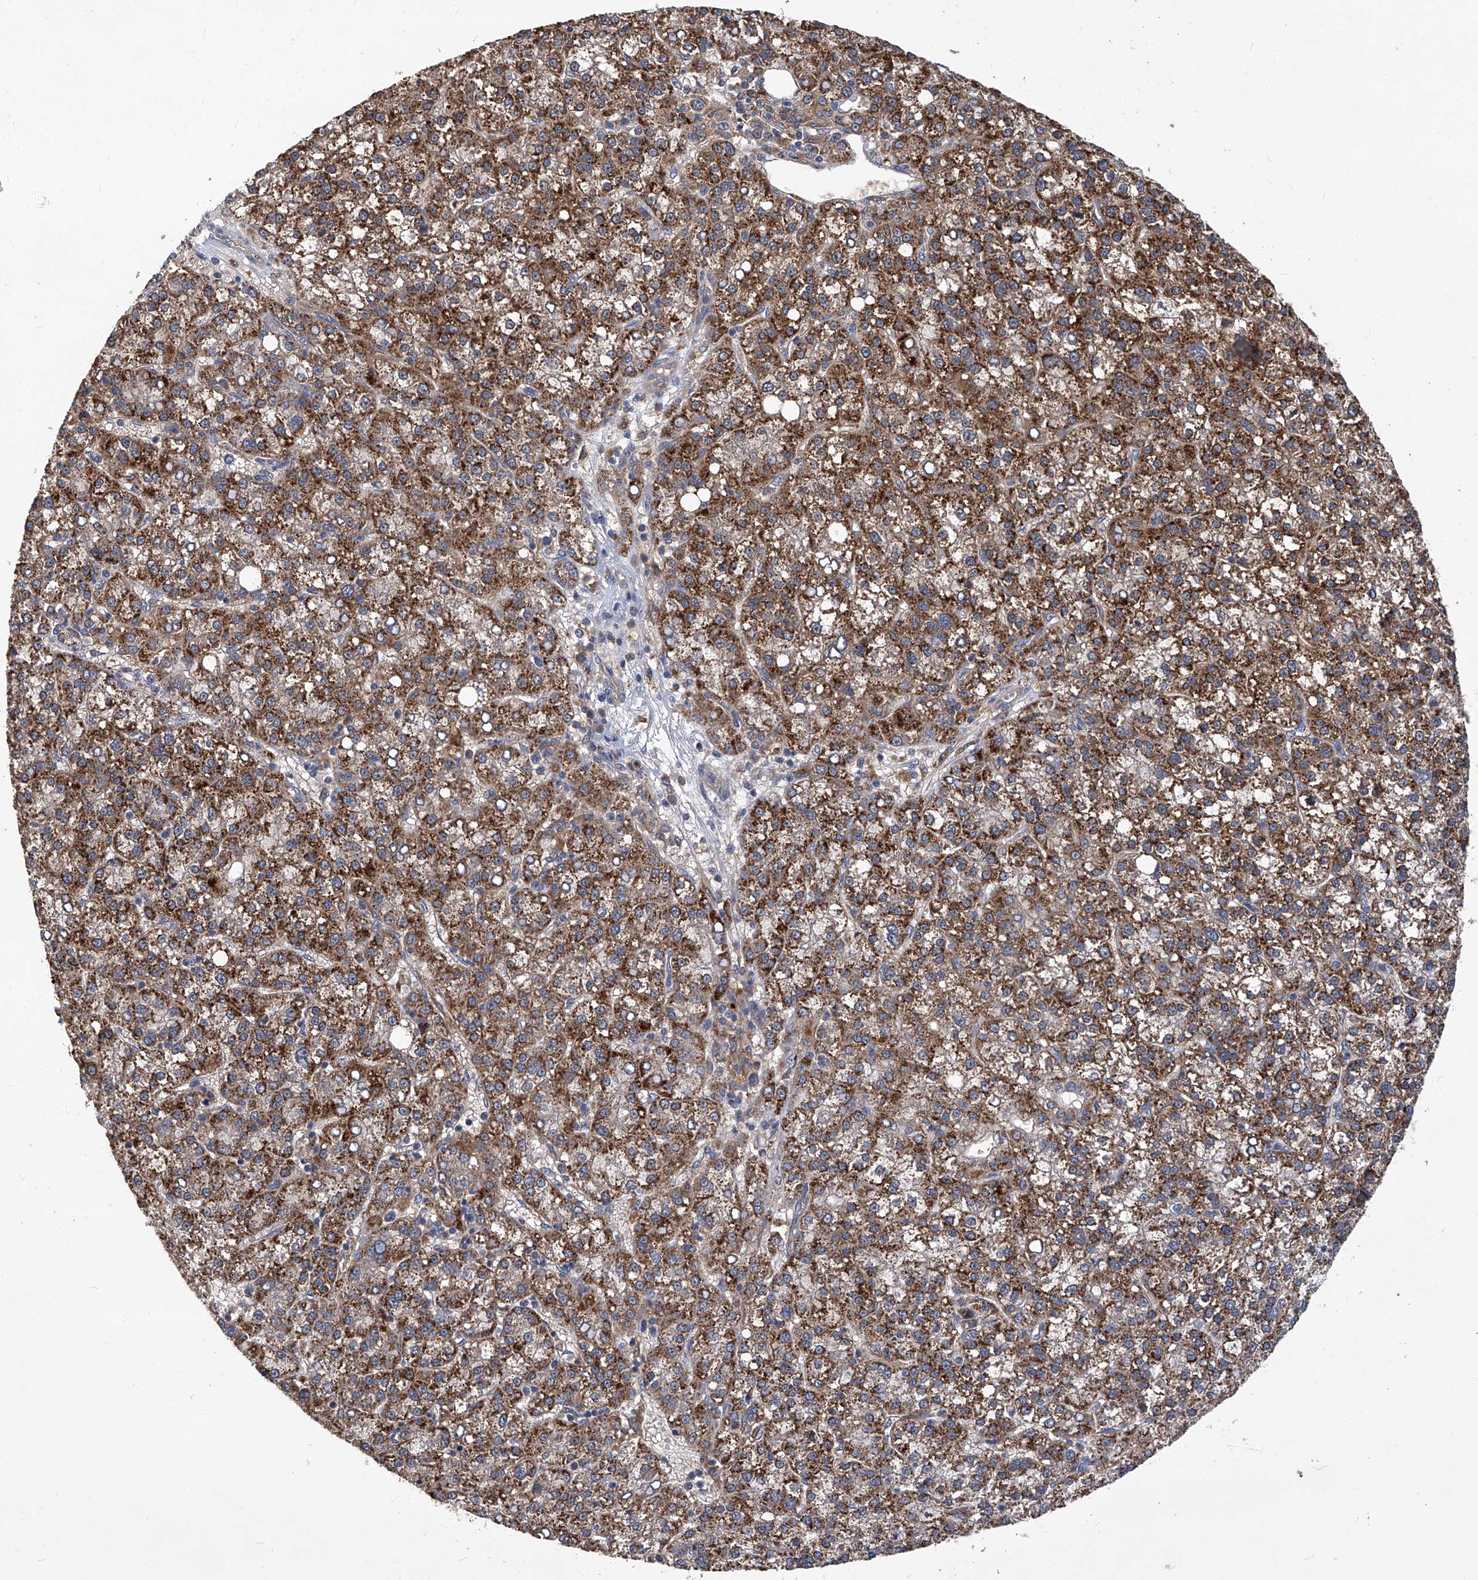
{"staining": {"intensity": "strong", "quantity": ">75%", "location": "cytoplasmic/membranous"}, "tissue": "liver cancer", "cell_type": "Tumor cells", "image_type": "cancer", "snomed": [{"axis": "morphology", "description": "Carcinoma, Hepatocellular, NOS"}, {"axis": "topography", "description": "Liver"}], "caption": "DAB (3,3'-diaminobenzidine) immunohistochemical staining of liver cancer displays strong cytoplasmic/membranous protein positivity in about >75% of tumor cells.", "gene": "TNFRSF13B", "patient": {"sex": "female", "age": 58}}